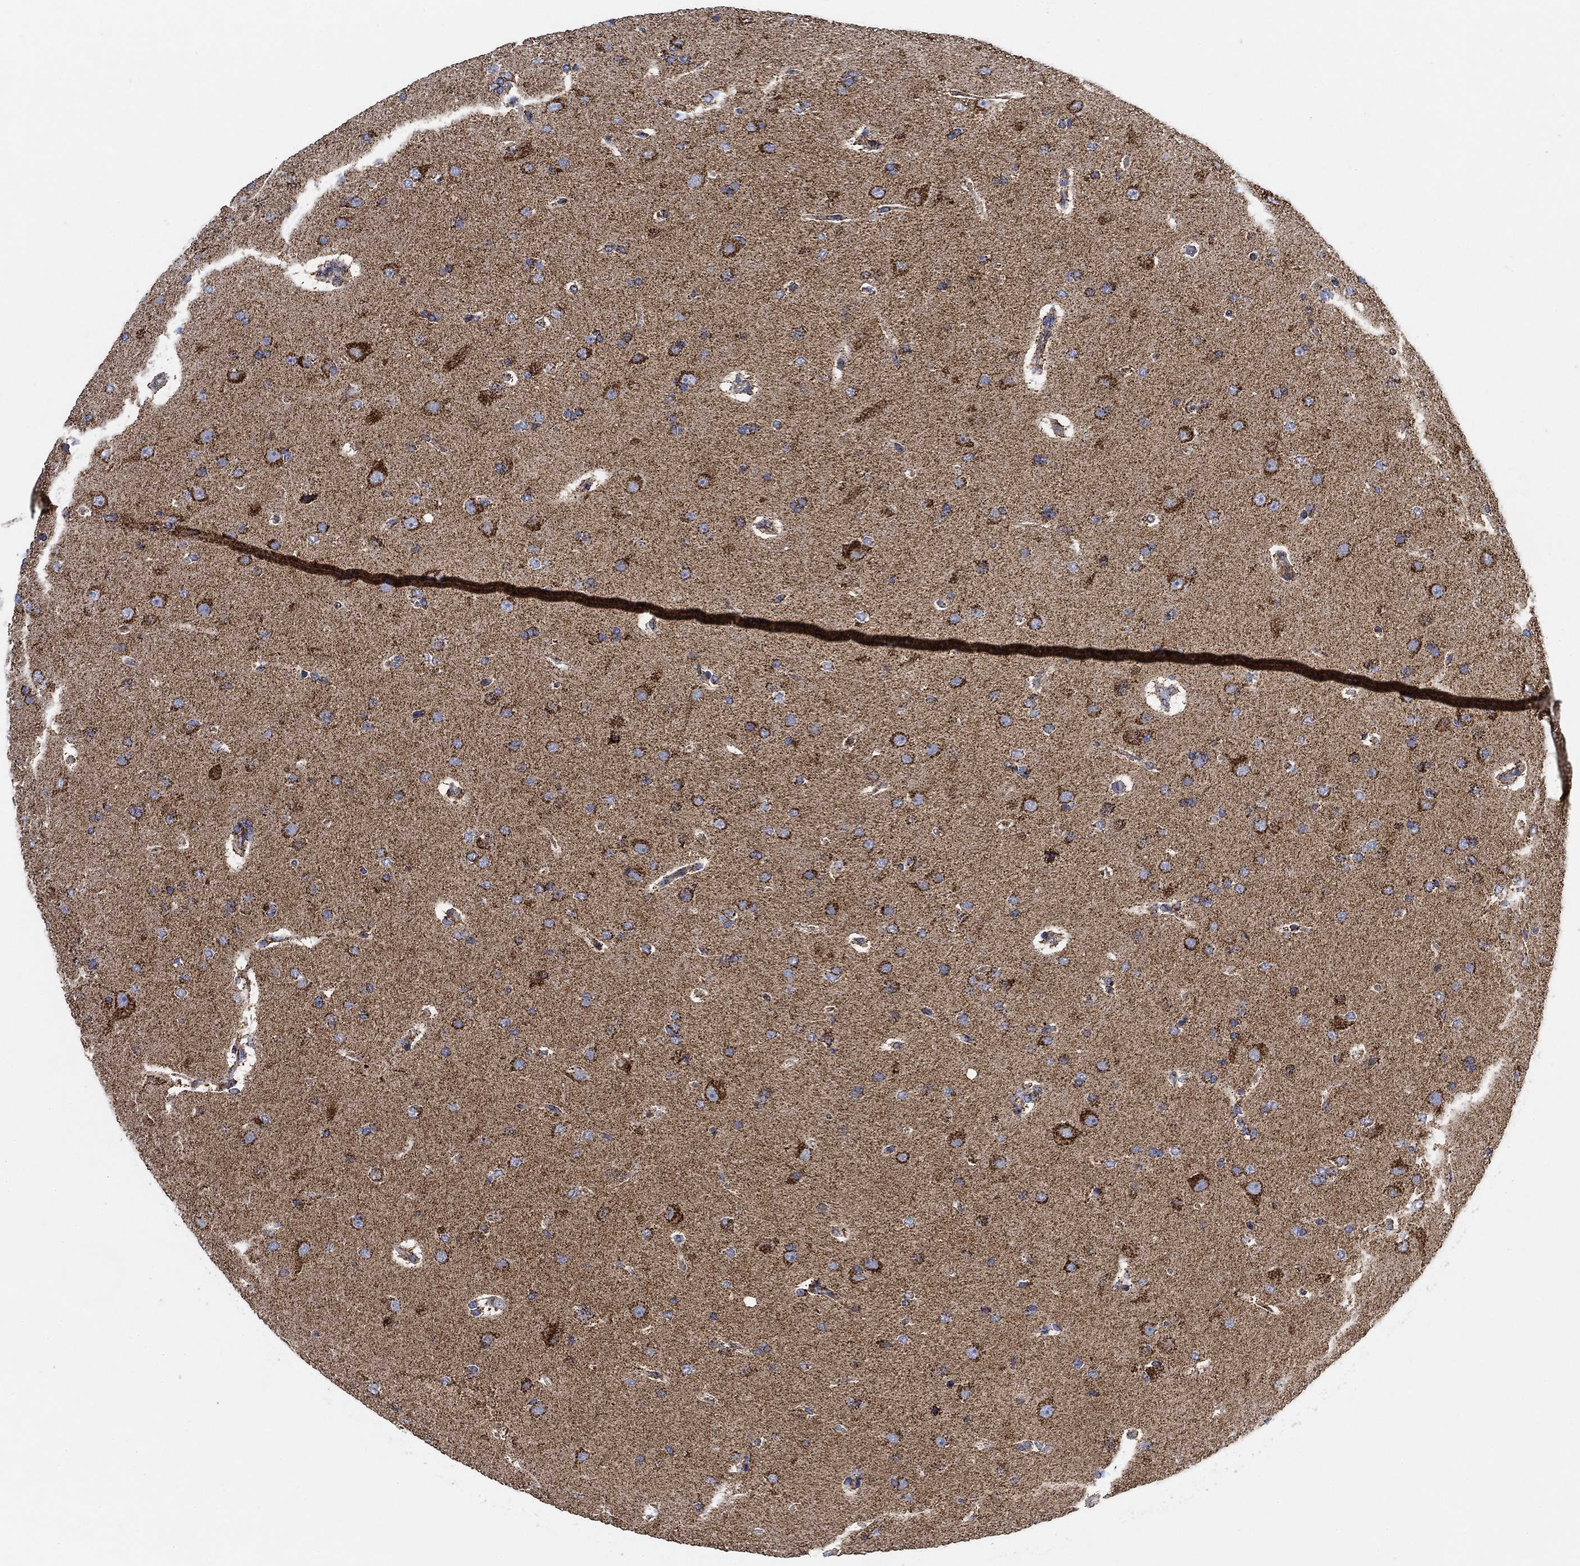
{"staining": {"intensity": "moderate", "quantity": "<25%", "location": "cytoplasmic/membranous"}, "tissue": "glioma", "cell_type": "Tumor cells", "image_type": "cancer", "snomed": [{"axis": "morphology", "description": "Glioma, malignant, NOS"}, {"axis": "topography", "description": "Cerebral cortex"}], "caption": "Tumor cells exhibit low levels of moderate cytoplasmic/membranous expression in about <25% of cells in glioma (malignant).", "gene": "NDUFS3", "patient": {"sex": "male", "age": 58}}